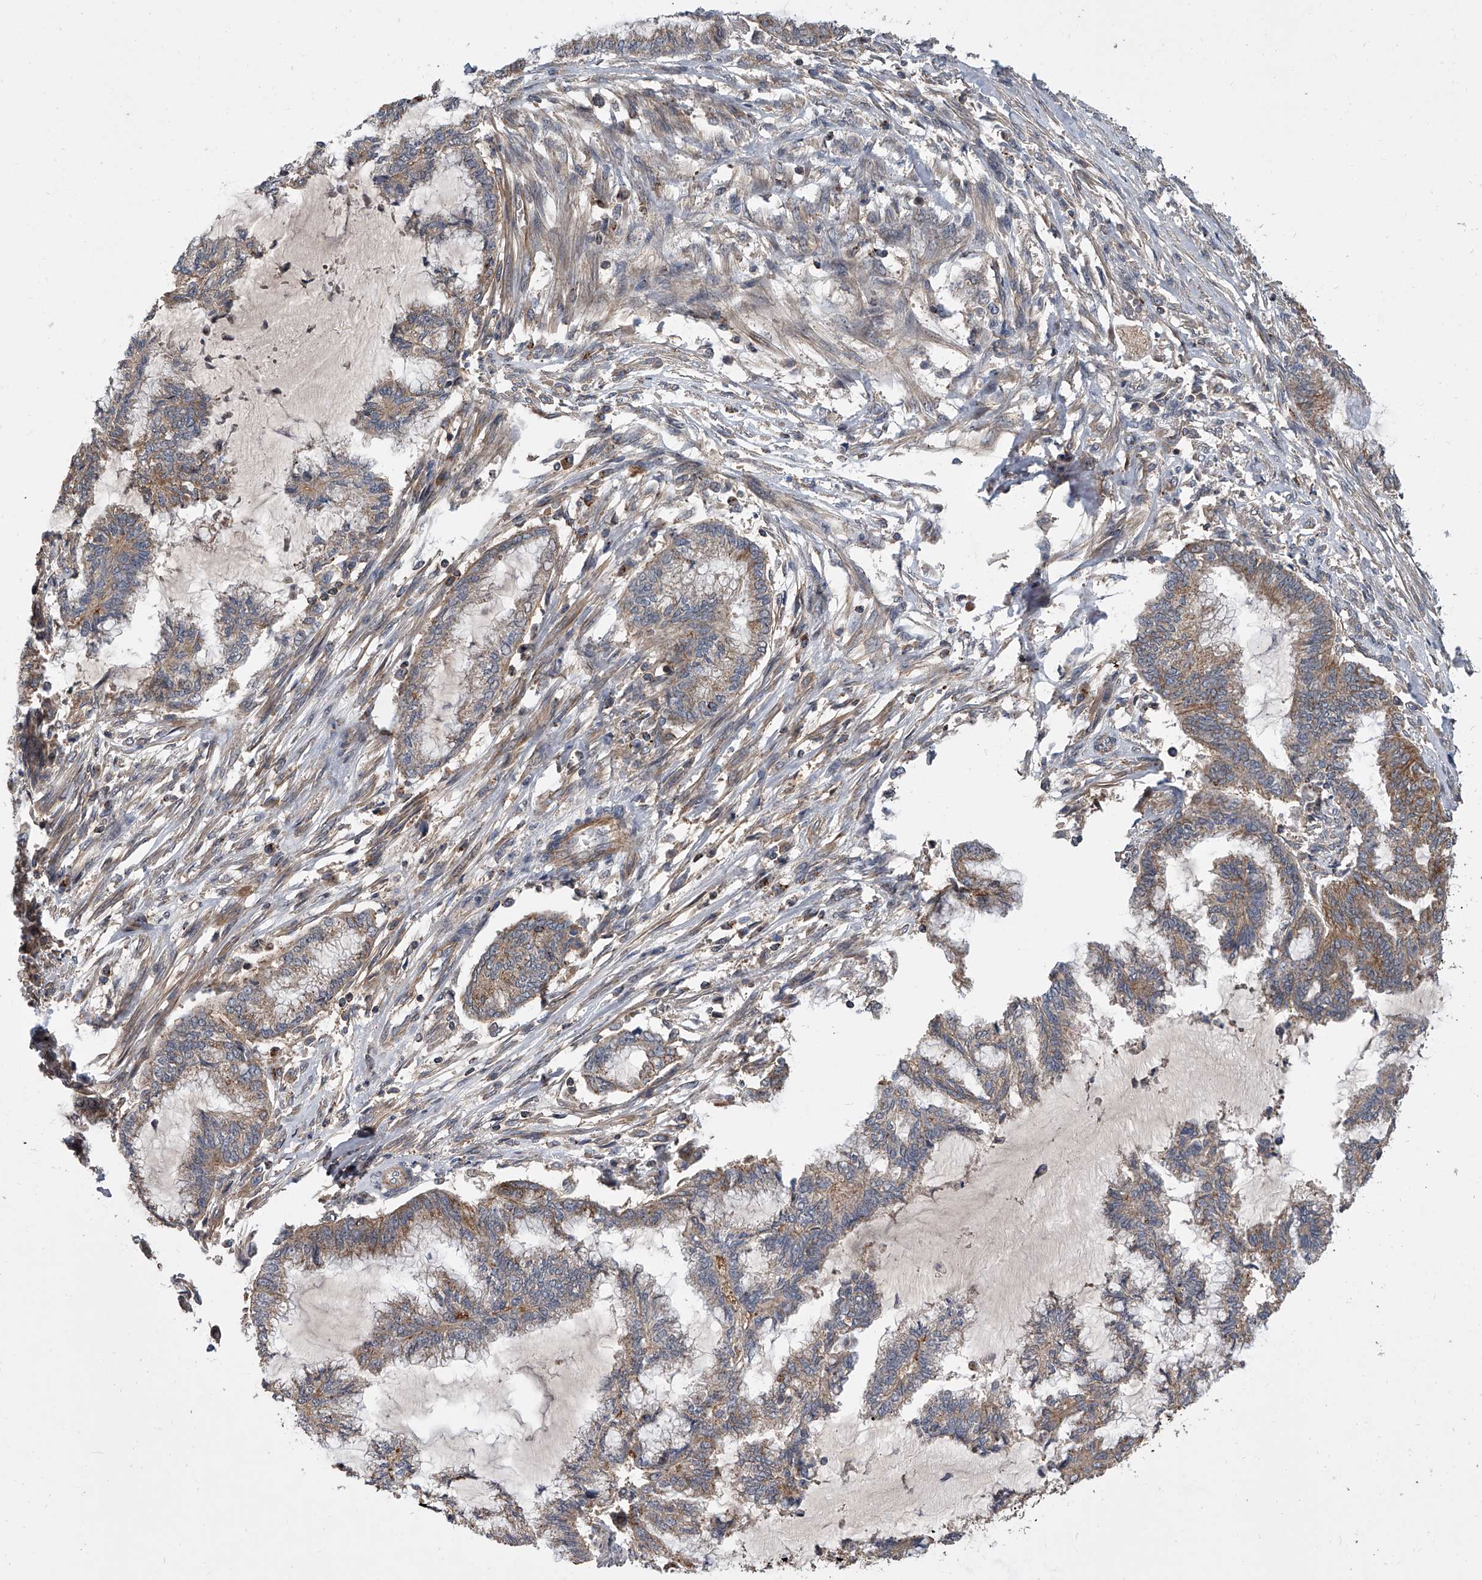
{"staining": {"intensity": "weak", "quantity": "25%-75%", "location": "cytoplasmic/membranous"}, "tissue": "endometrial cancer", "cell_type": "Tumor cells", "image_type": "cancer", "snomed": [{"axis": "morphology", "description": "Adenocarcinoma, NOS"}, {"axis": "topography", "description": "Endometrium"}], "caption": "The immunohistochemical stain shows weak cytoplasmic/membranous expression in tumor cells of endometrial cancer (adenocarcinoma) tissue. Immunohistochemistry stains the protein of interest in brown and the nuclei are stained blue.", "gene": "USP47", "patient": {"sex": "female", "age": 86}}